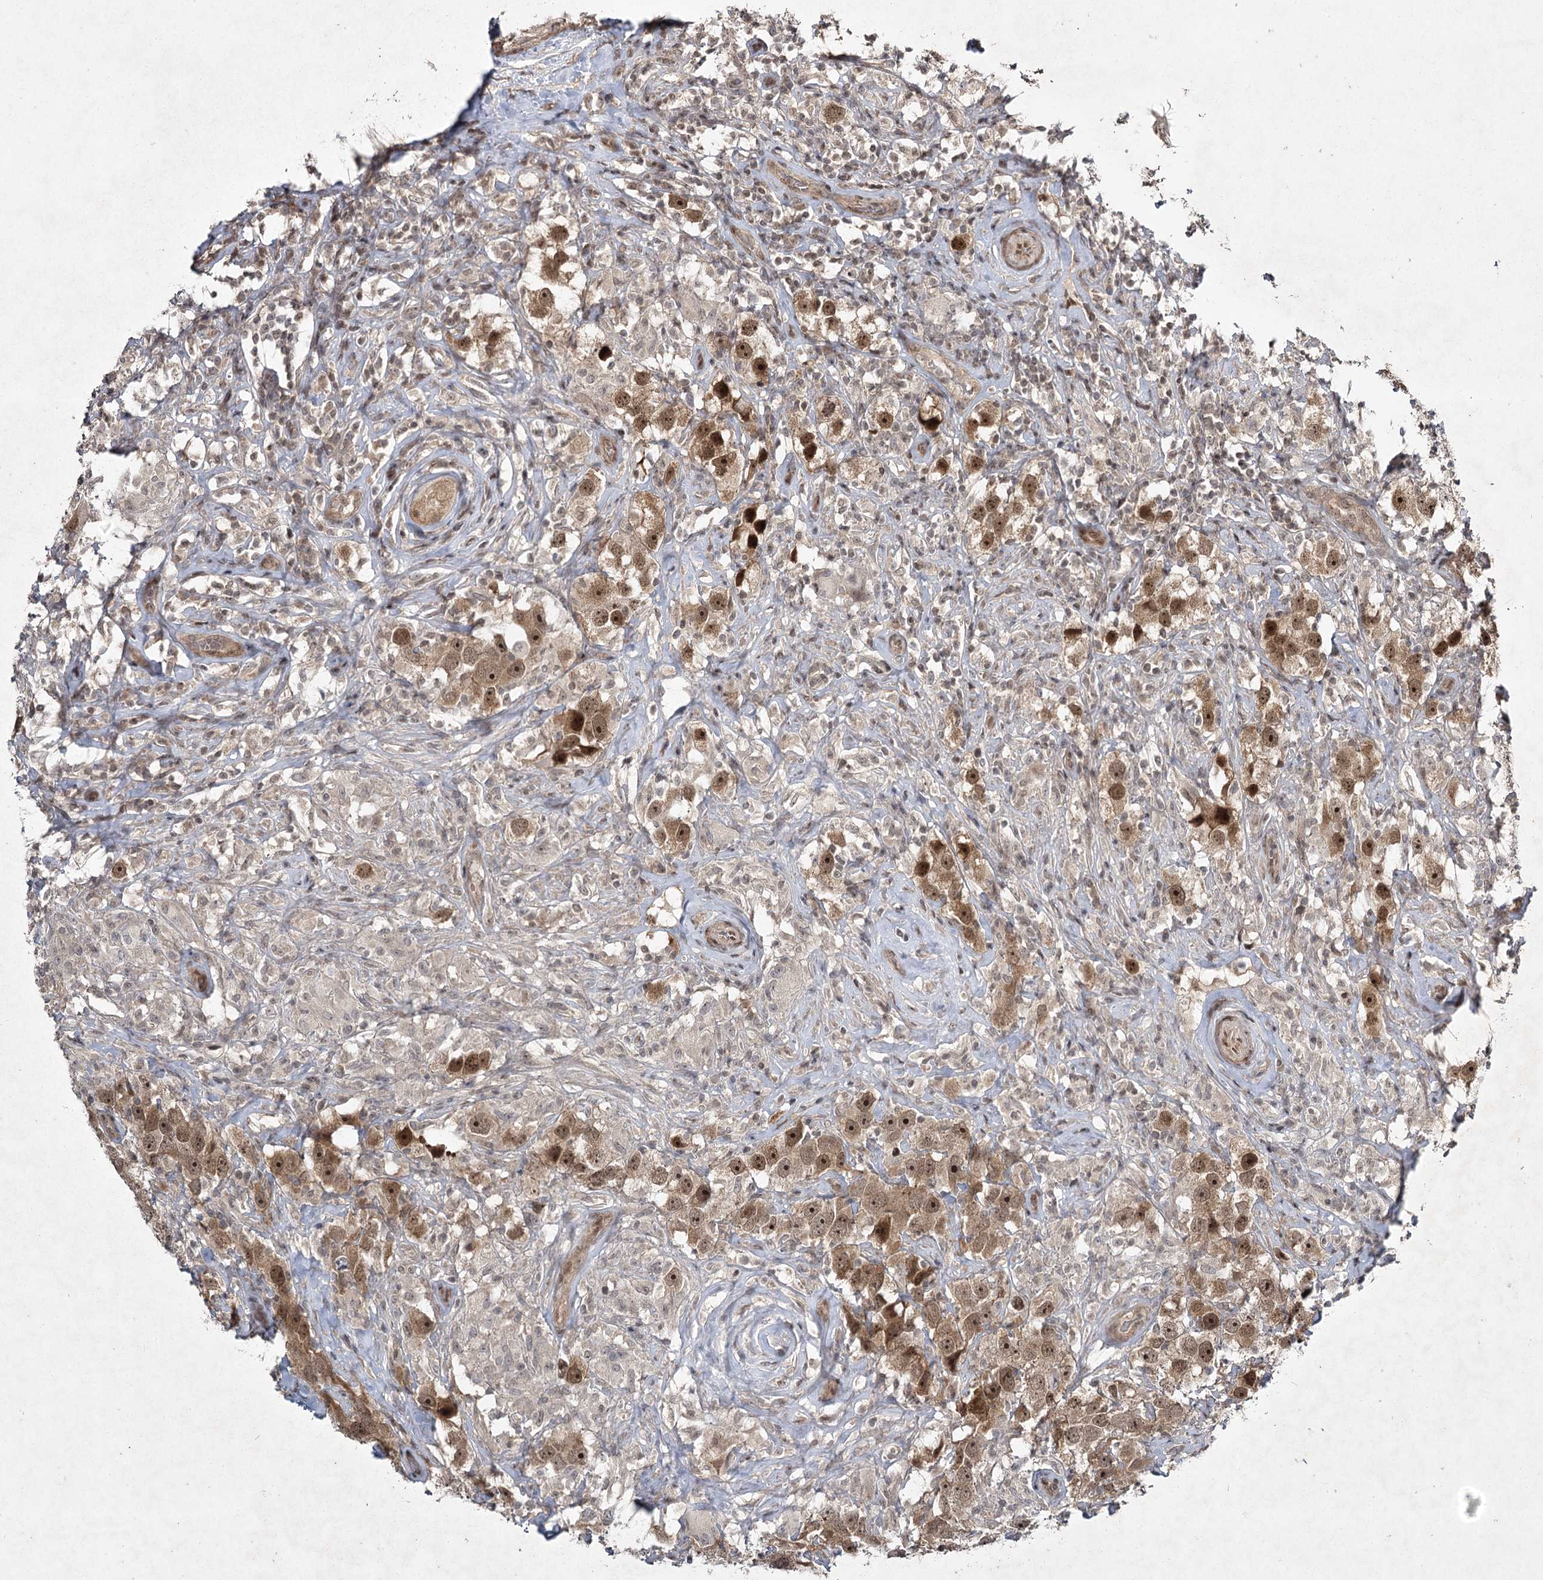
{"staining": {"intensity": "moderate", "quantity": ">75%", "location": "nuclear"}, "tissue": "testis cancer", "cell_type": "Tumor cells", "image_type": "cancer", "snomed": [{"axis": "morphology", "description": "Seminoma, NOS"}, {"axis": "topography", "description": "Testis"}], "caption": "Testis cancer (seminoma) stained with a brown dye reveals moderate nuclear positive expression in about >75% of tumor cells.", "gene": "DCUN1D4", "patient": {"sex": "male", "age": 49}}